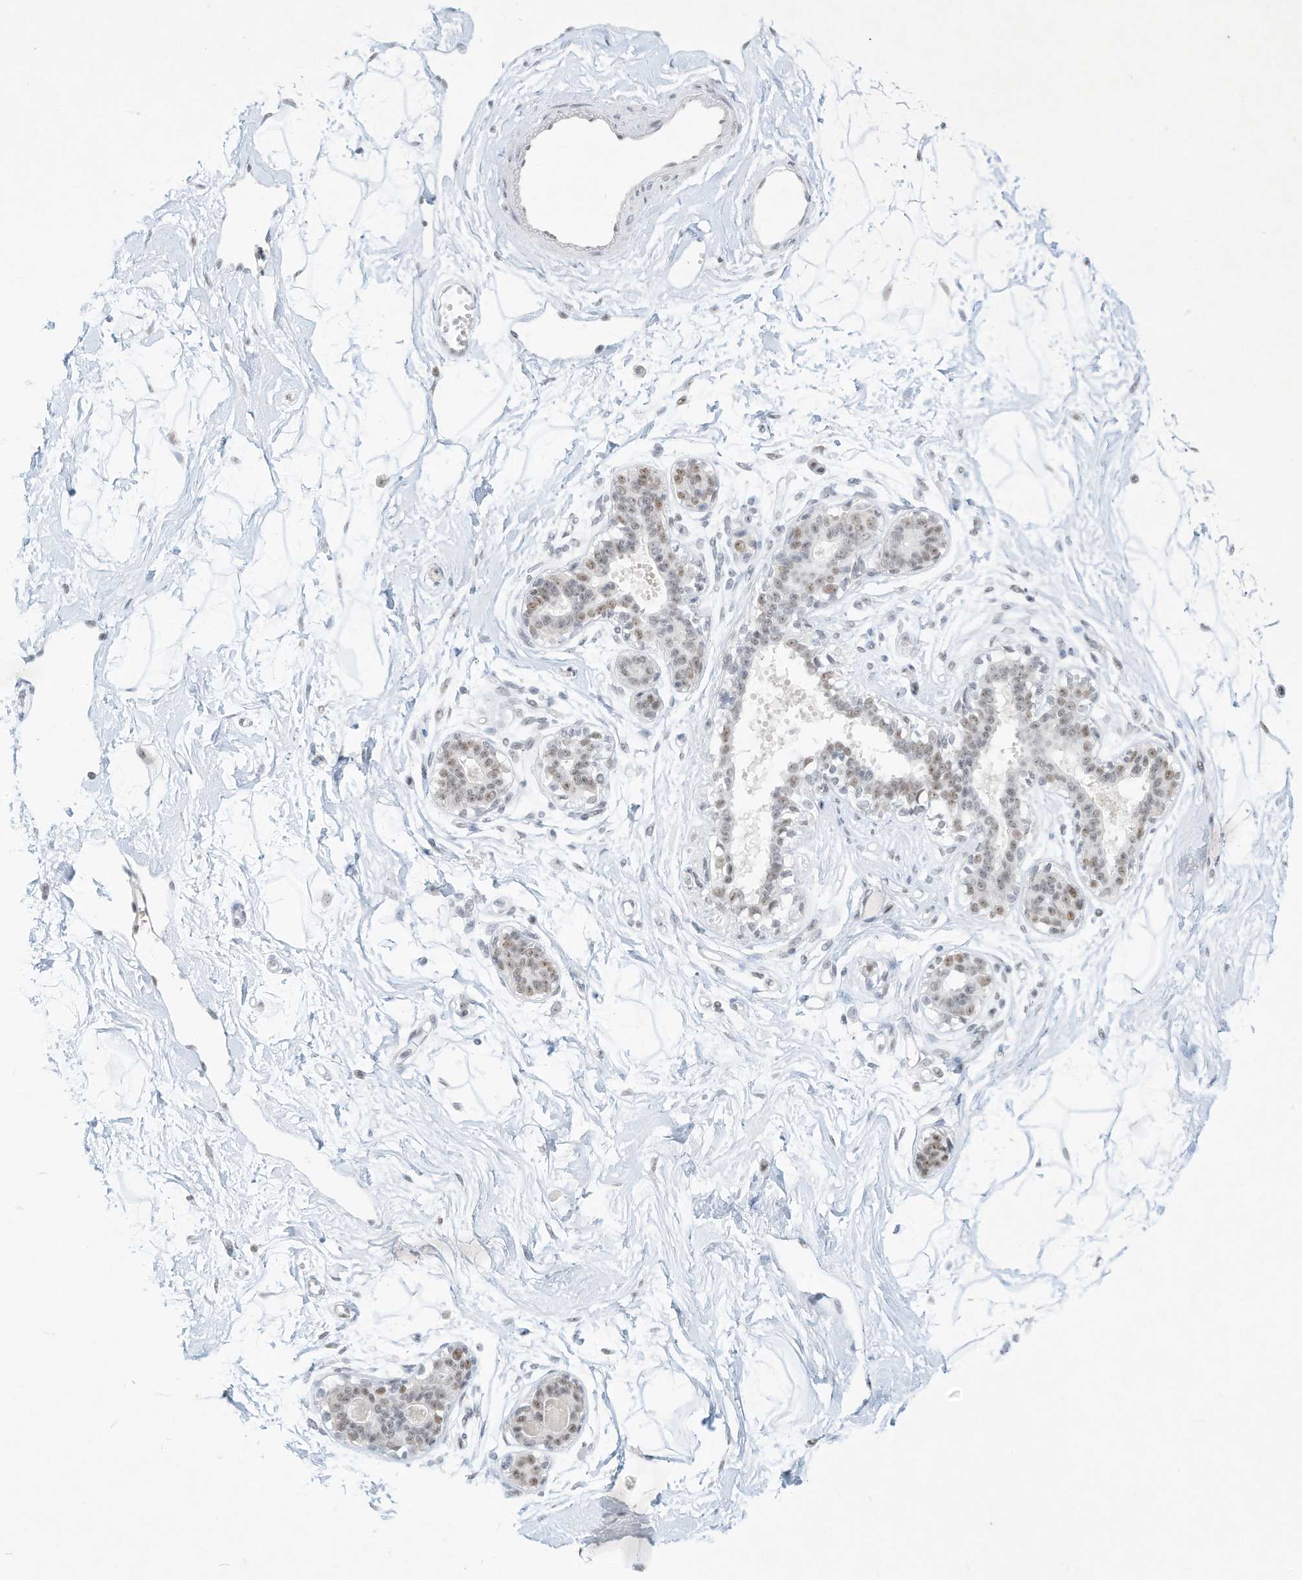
{"staining": {"intensity": "negative", "quantity": "none", "location": "none"}, "tissue": "breast", "cell_type": "Adipocytes", "image_type": "normal", "snomed": [{"axis": "morphology", "description": "Normal tissue, NOS"}, {"axis": "topography", "description": "Breast"}], "caption": "Photomicrograph shows no significant protein expression in adipocytes of benign breast. Nuclei are stained in blue.", "gene": "PGC", "patient": {"sex": "female", "age": 45}}